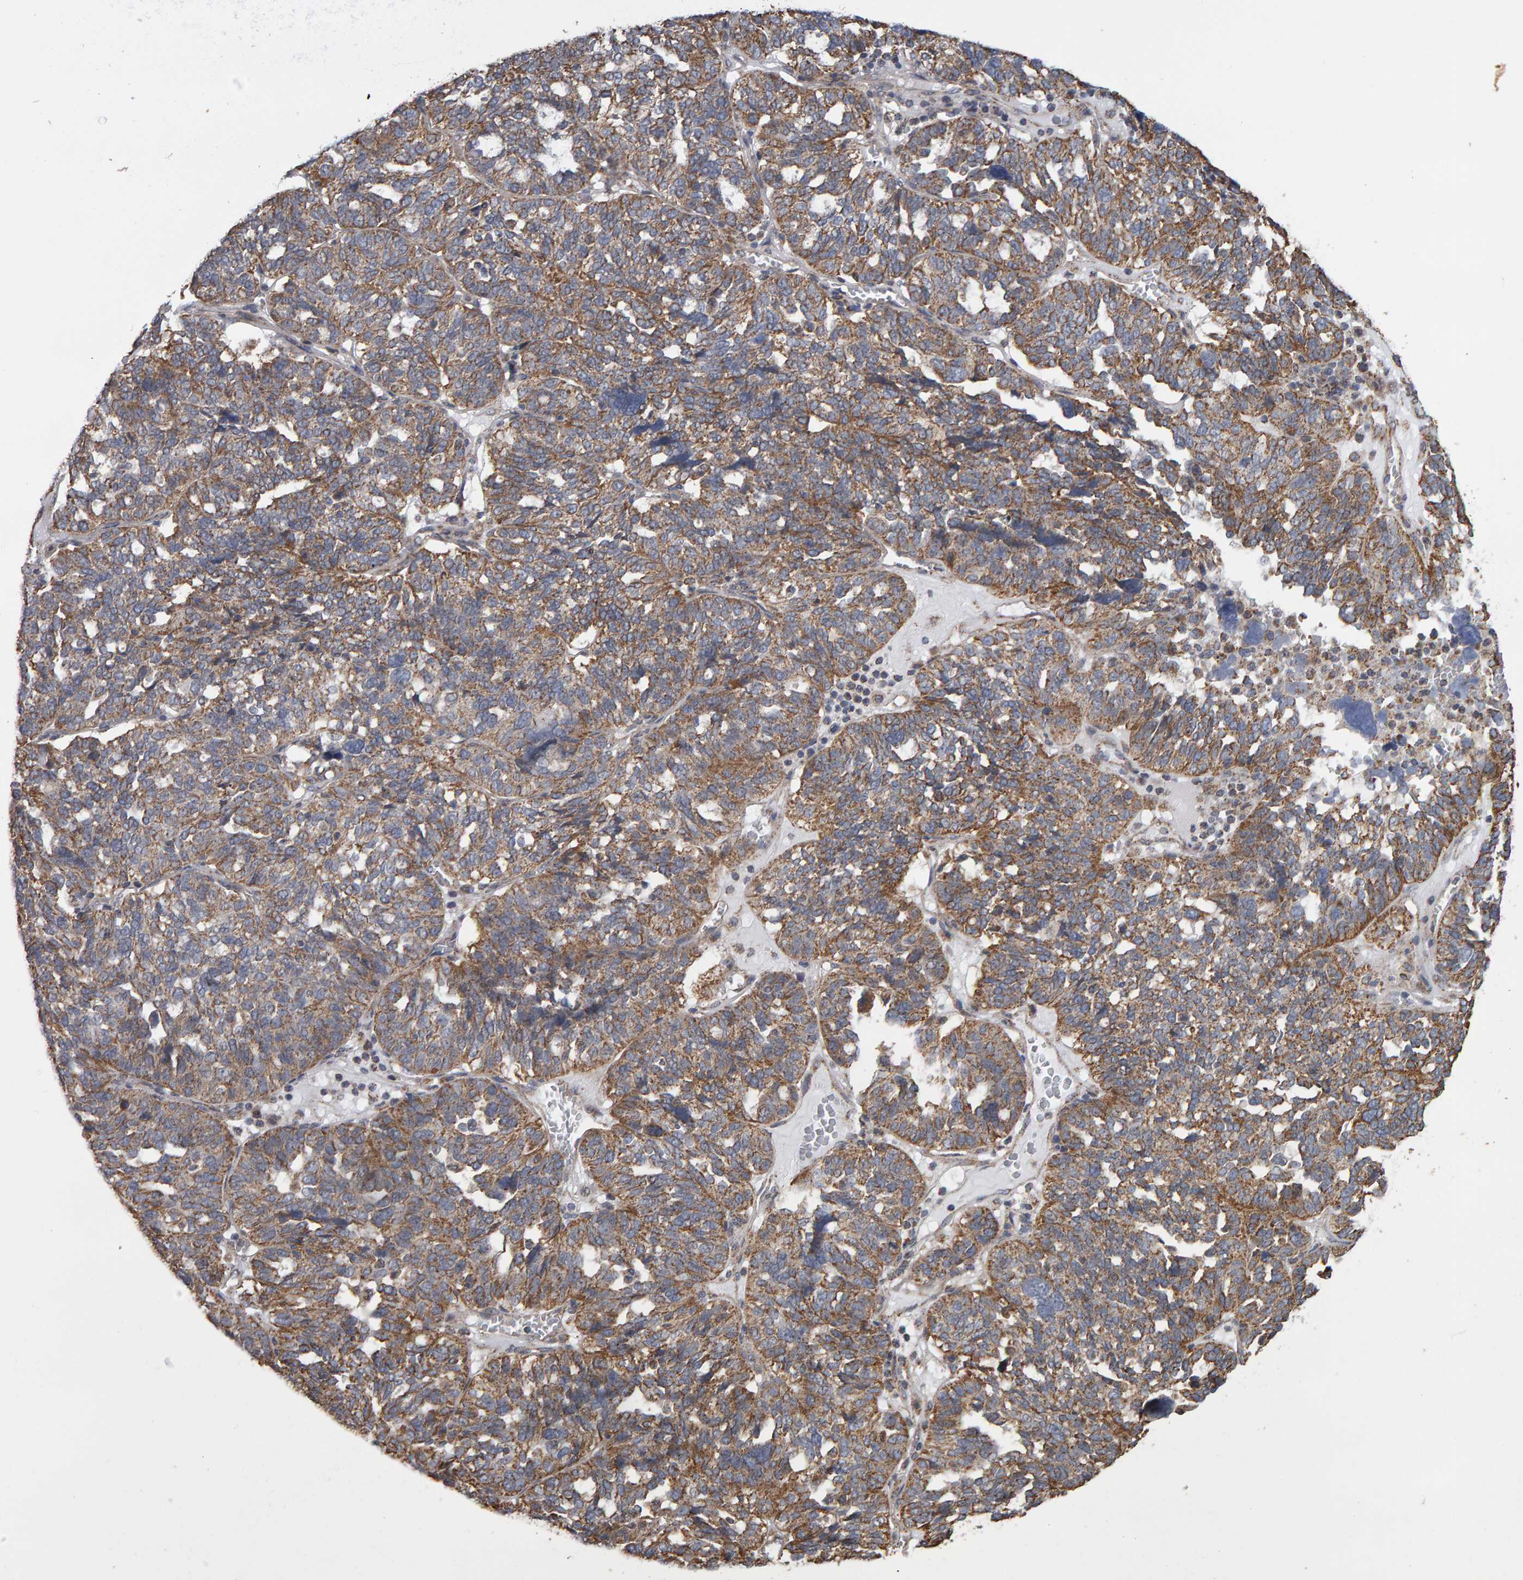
{"staining": {"intensity": "moderate", "quantity": ">75%", "location": "cytoplasmic/membranous"}, "tissue": "ovarian cancer", "cell_type": "Tumor cells", "image_type": "cancer", "snomed": [{"axis": "morphology", "description": "Cystadenocarcinoma, serous, NOS"}, {"axis": "topography", "description": "Ovary"}], "caption": "Protein staining of serous cystadenocarcinoma (ovarian) tissue demonstrates moderate cytoplasmic/membranous staining in approximately >75% of tumor cells.", "gene": "TOM1L1", "patient": {"sex": "female", "age": 59}}